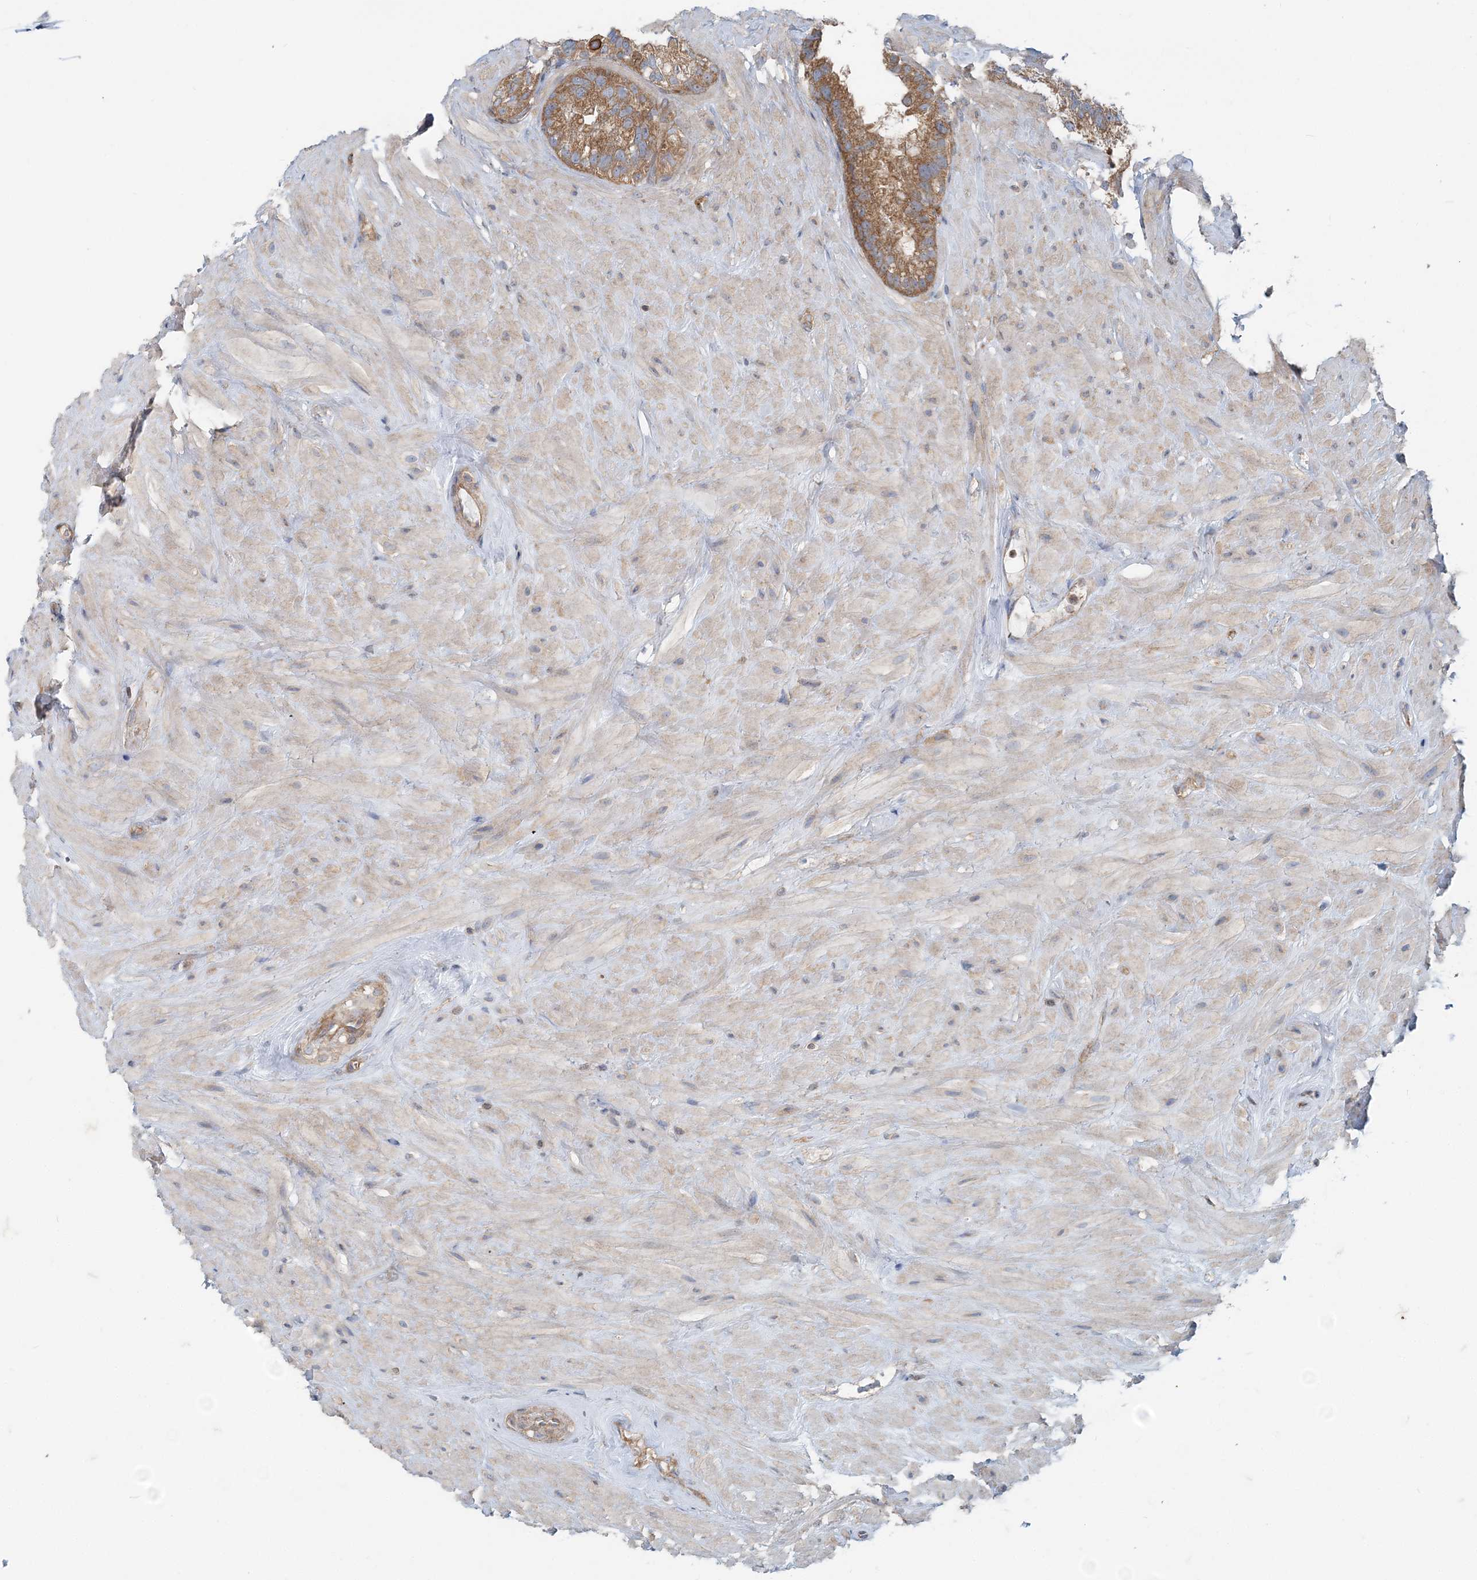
{"staining": {"intensity": "strong", "quantity": ">75%", "location": "cytoplasmic/membranous"}, "tissue": "seminal vesicle", "cell_type": "Glandular cells", "image_type": "normal", "snomed": [{"axis": "morphology", "description": "Normal tissue, NOS"}, {"axis": "topography", "description": "Seminal veicle"}], "caption": "Brown immunohistochemical staining in normal human seminal vesicle displays strong cytoplasmic/membranous expression in approximately >75% of glandular cells. (Stains: DAB (3,3'-diaminobenzidine) in brown, nuclei in blue, Microscopy: brightfield microscopy at high magnification).", "gene": "MOB4", "patient": {"sex": "male", "age": 80}}